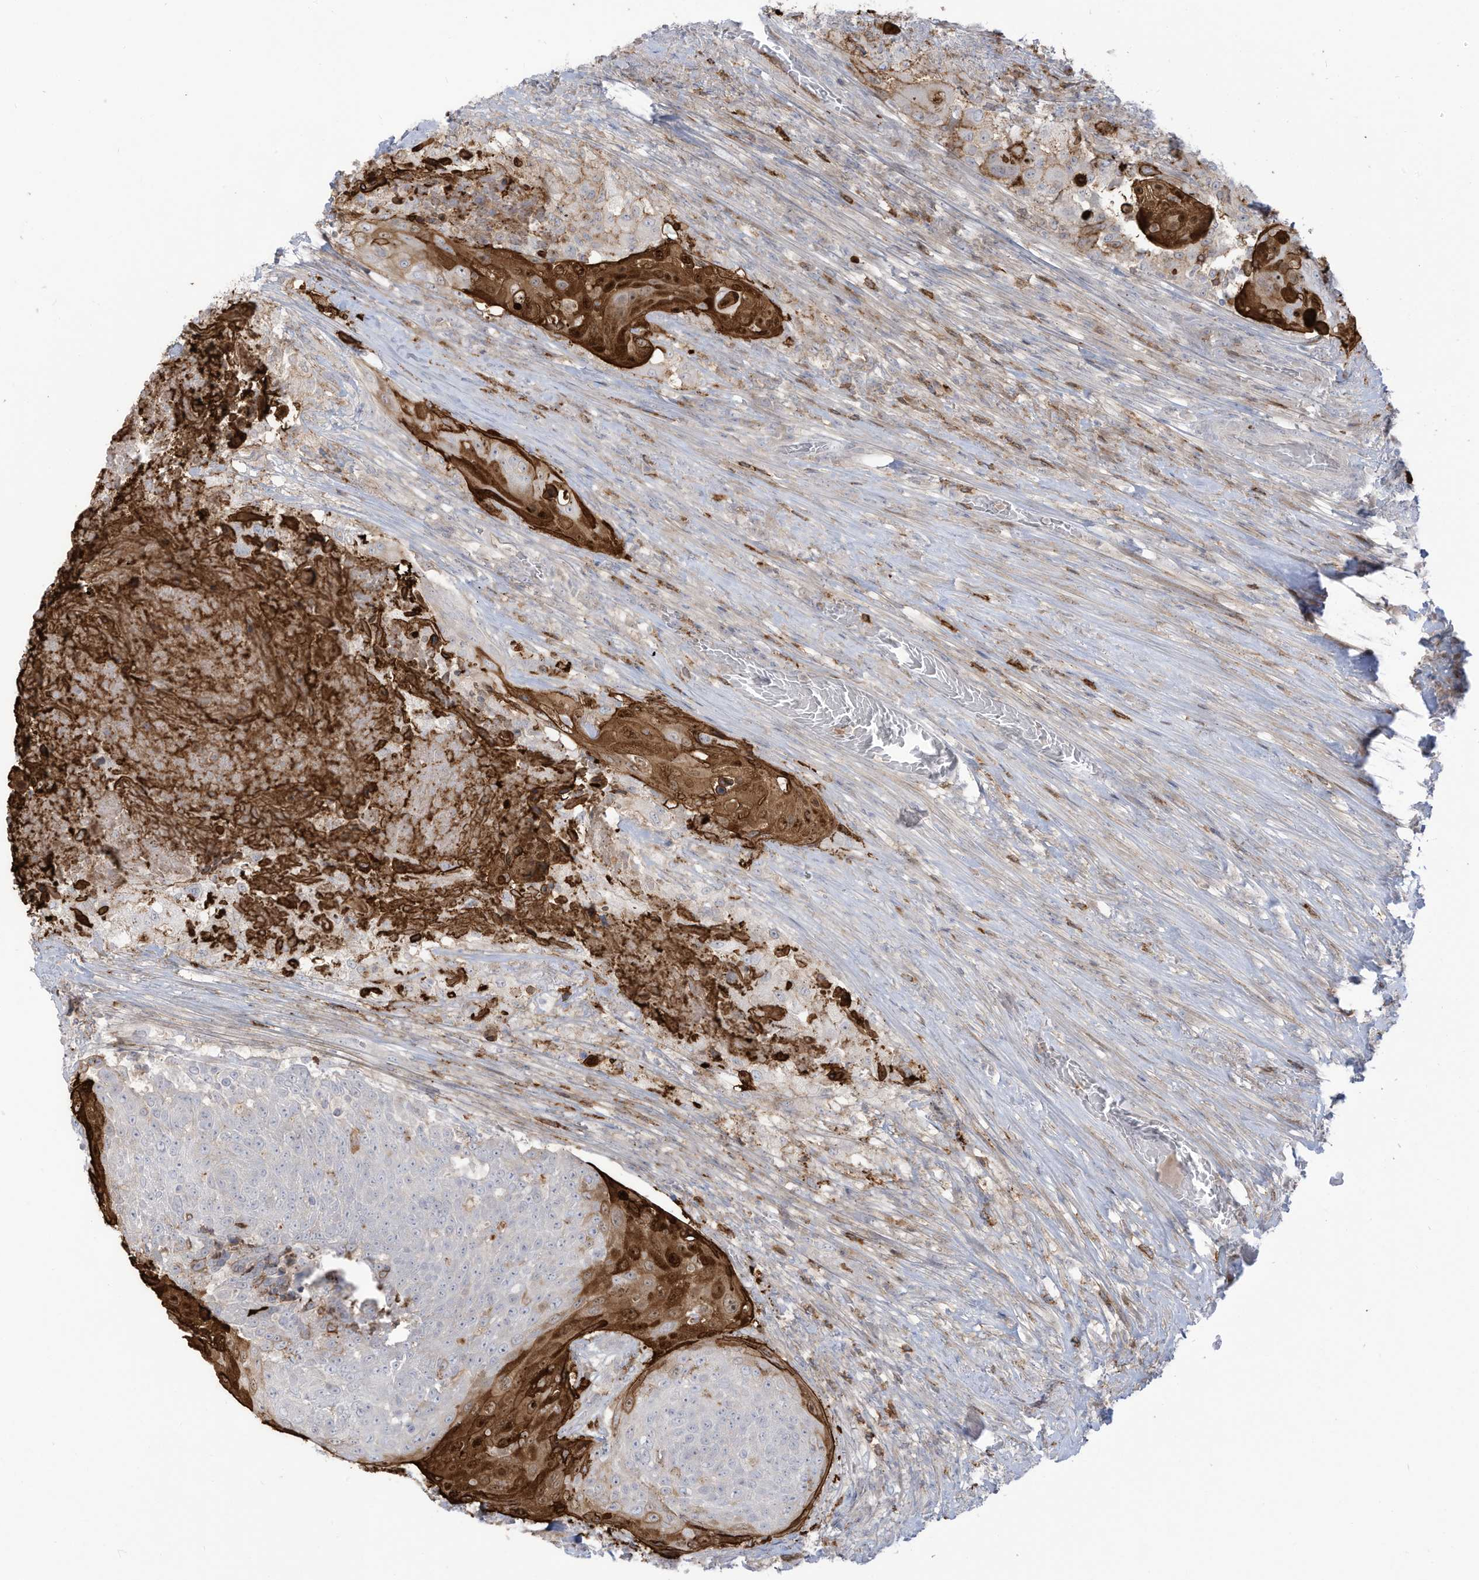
{"staining": {"intensity": "strong", "quantity": "<25%", "location": "cytoplasmic/membranous"}, "tissue": "urothelial cancer", "cell_type": "Tumor cells", "image_type": "cancer", "snomed": [{"axis": "morphology", "description": "Urothelial carcinoma, High grade"}, {"axis": "topography", "description": "Urinary bladder"}], "caption": "Protein staining demonstrates strong cytoplasmic/membranous staining in approximately <25% of tumor cells in high-grade urothelial carcinoma. Using DAB (3,3'-diaminobenzidine) (brown) and hematoxylin (blue) stains, captured at high magnification using brightfield microscopy.", "gene": "NOTO", "patient": {"sex": "female", "age": 63}}